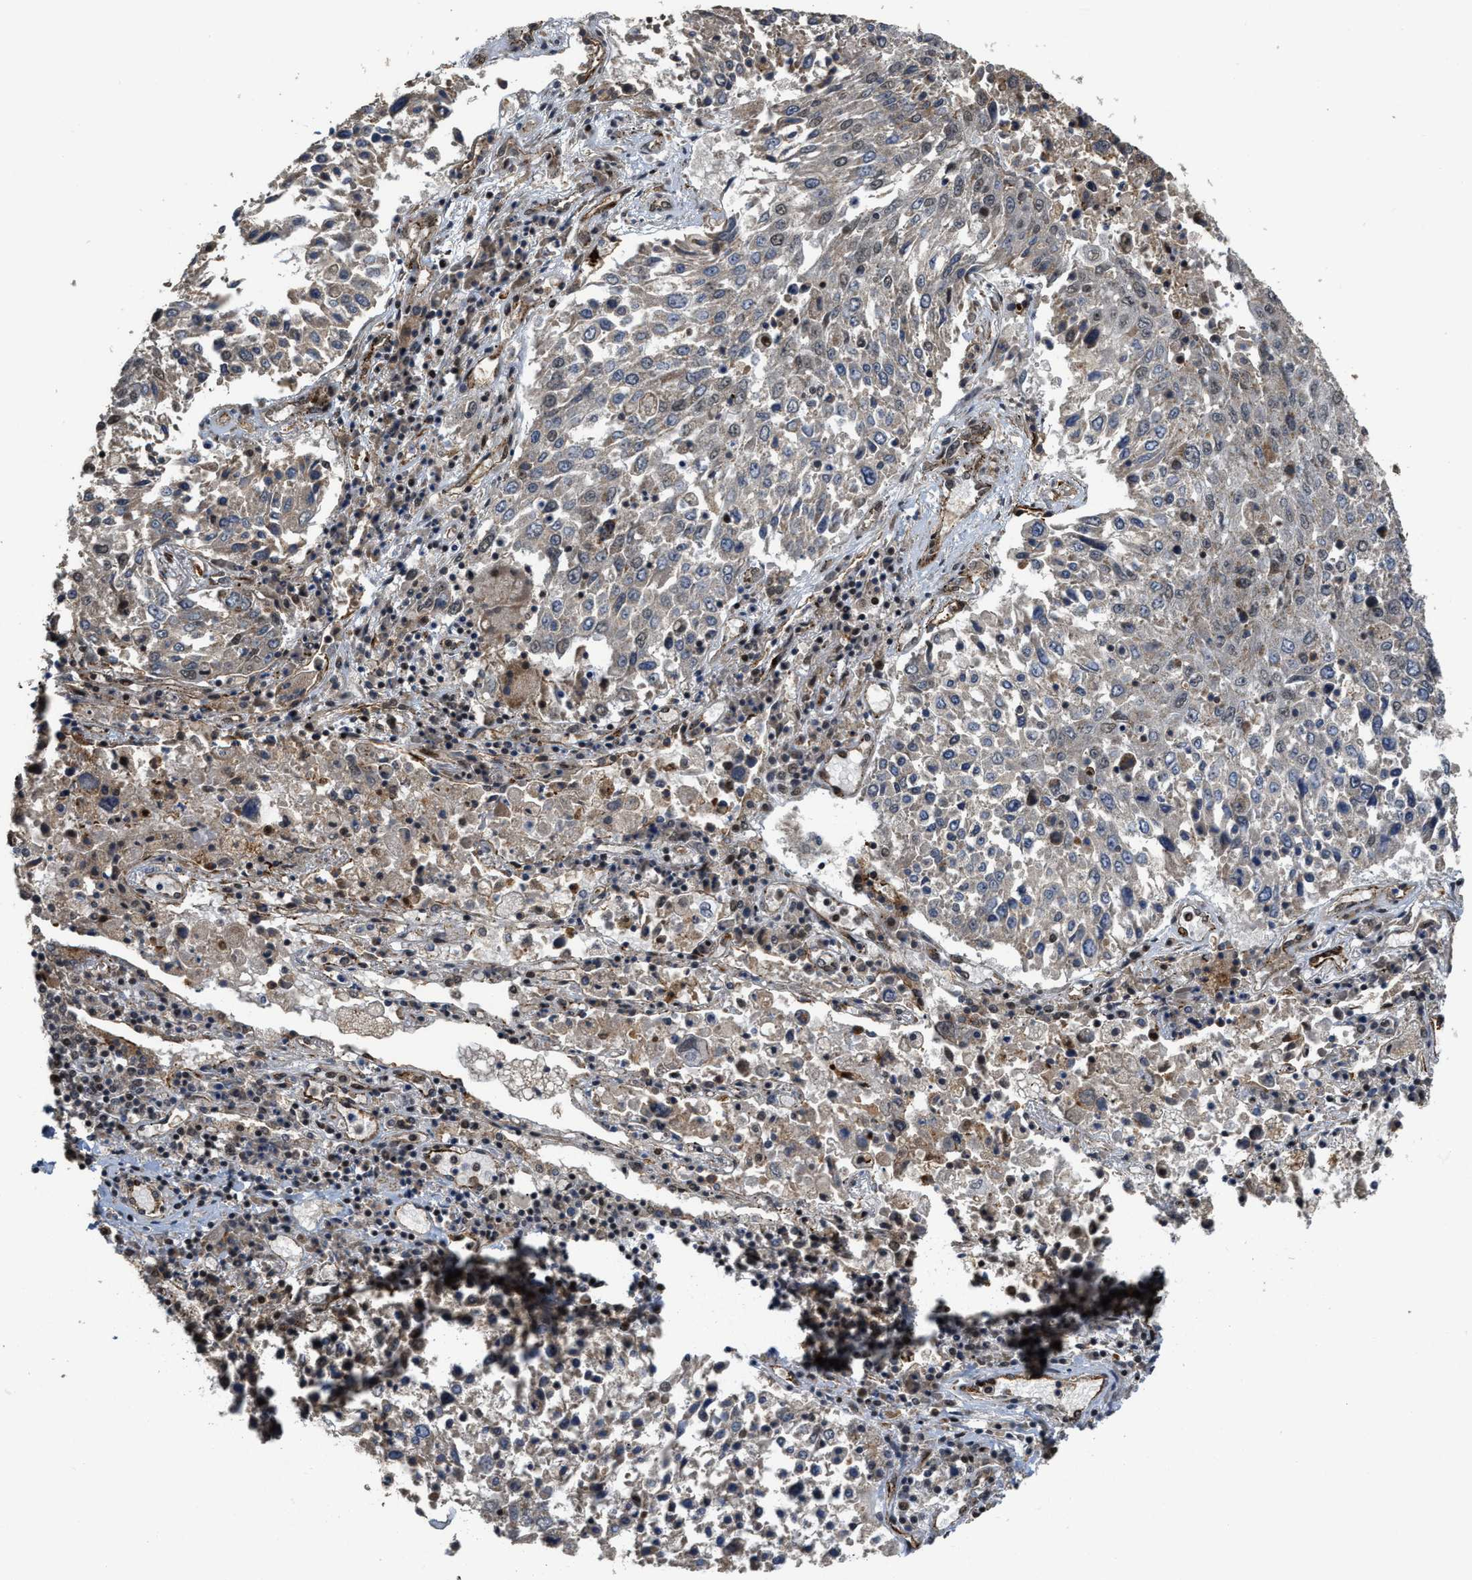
{"staining": {"intensity": "negative", "quantity": "none", "location": "none"}, "tissue": "lung cancer", "cell_type": "Tumor cells", "image_type": "cancer", "snomed": [{"axis": "morphology", "description": "Squamous cell carcinoma, NOS"}, {"axis": "topography", "description": "Lung"}], "caption": "Tumor cells are negative for protein expression in human lung cancer.", "gene": "DPF2", "patient": {"sex": "male", "age": 65}}